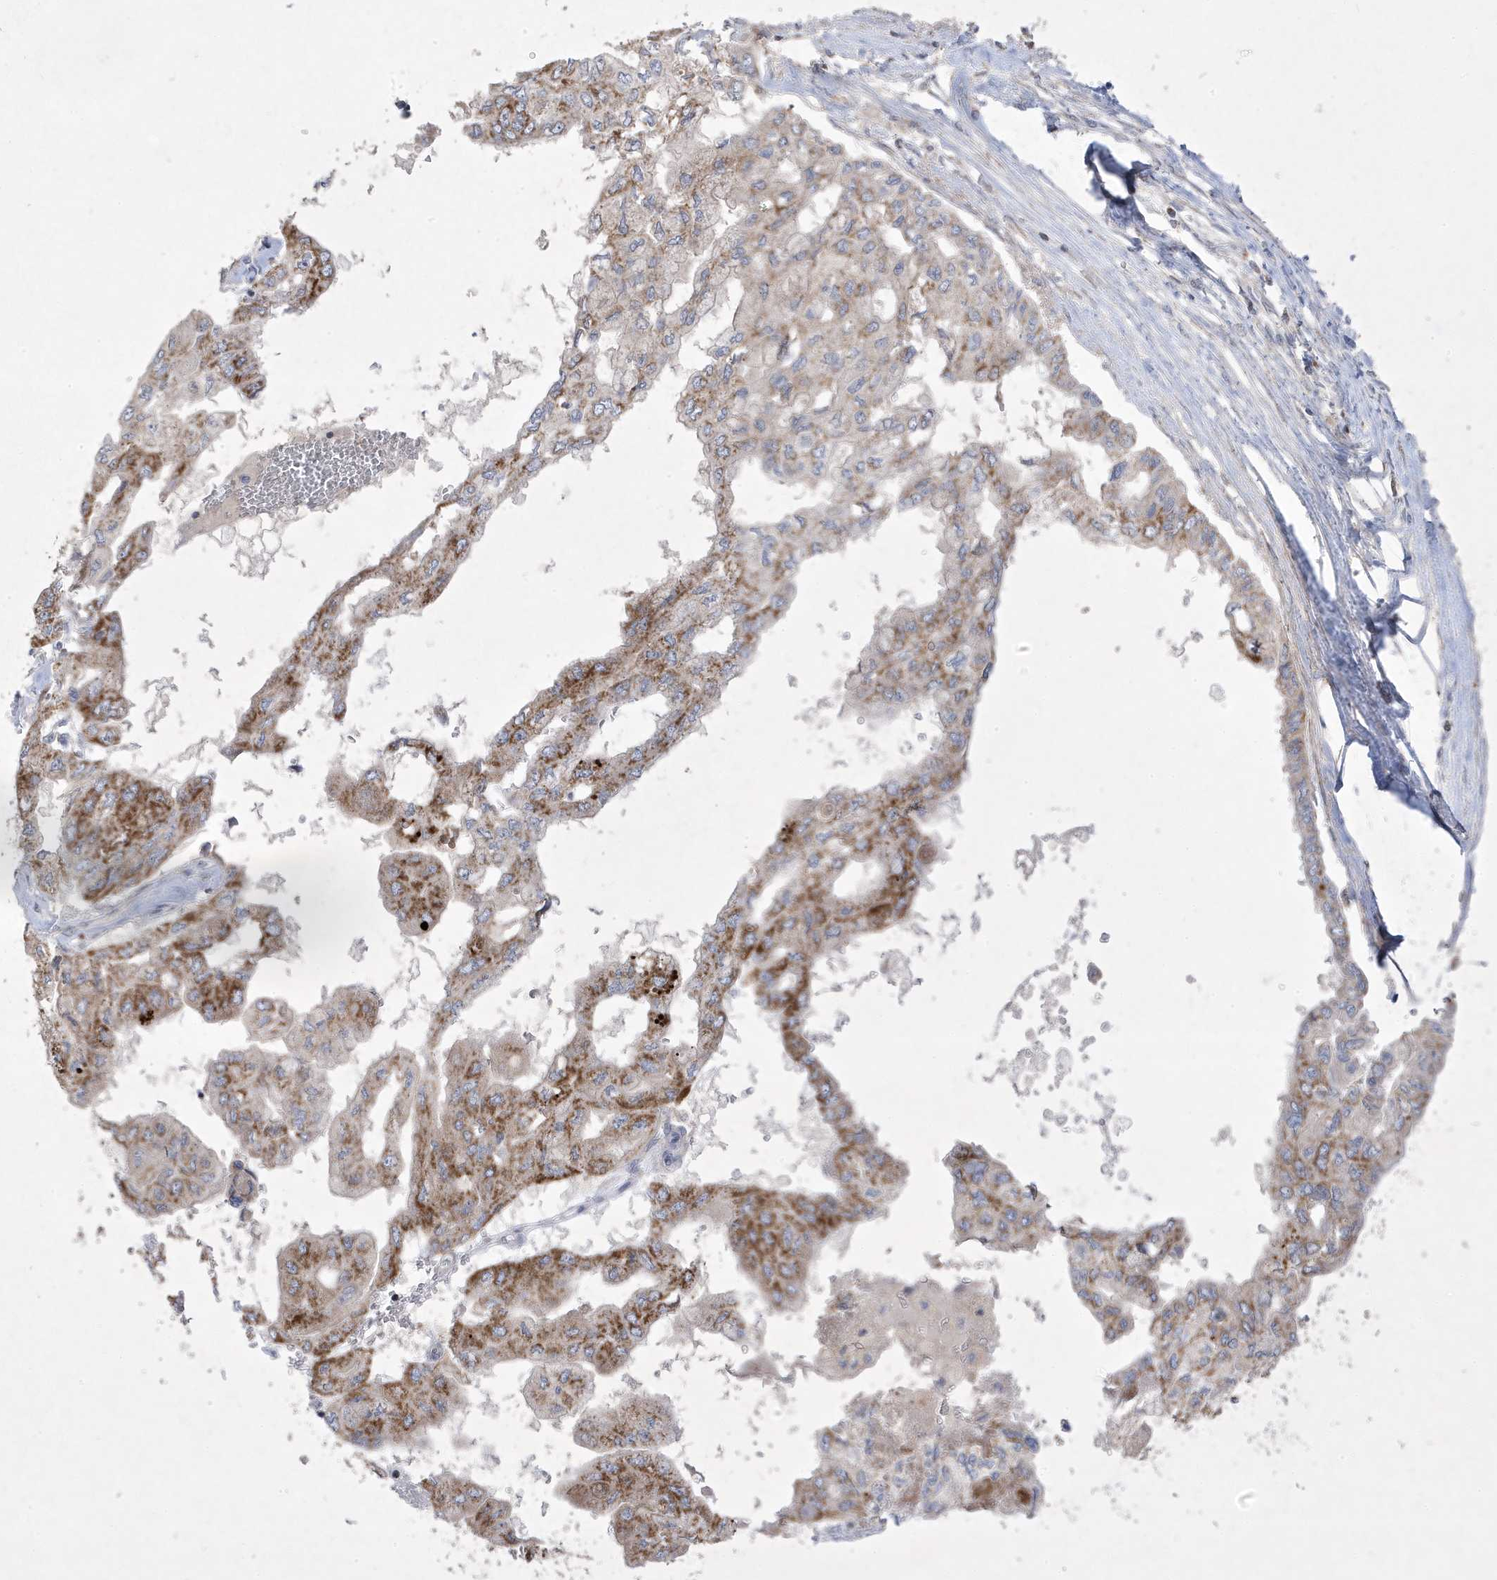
{"staining": {"intensity": "moderate", "quantity": ">75%", "location": "cytoplasmic/membranous"}, "tissue": "pancreatic cancer", "cell_type": "Tumor cells", "image_type": "cancer", "snomed": [{"axis": "morphology", "description": "Adenocarcinoma, NOS"}, {"axis": "topography", "description": "Pancreas"}], "caption": "Tumor cells display medium levels of moderate cytoplasmic/membranous expression in about >75% of cells in human pancreatic adenocarcinoma.", "gene": "ADAMTSL3", "patient": {"sex": "male", "age": 51}}